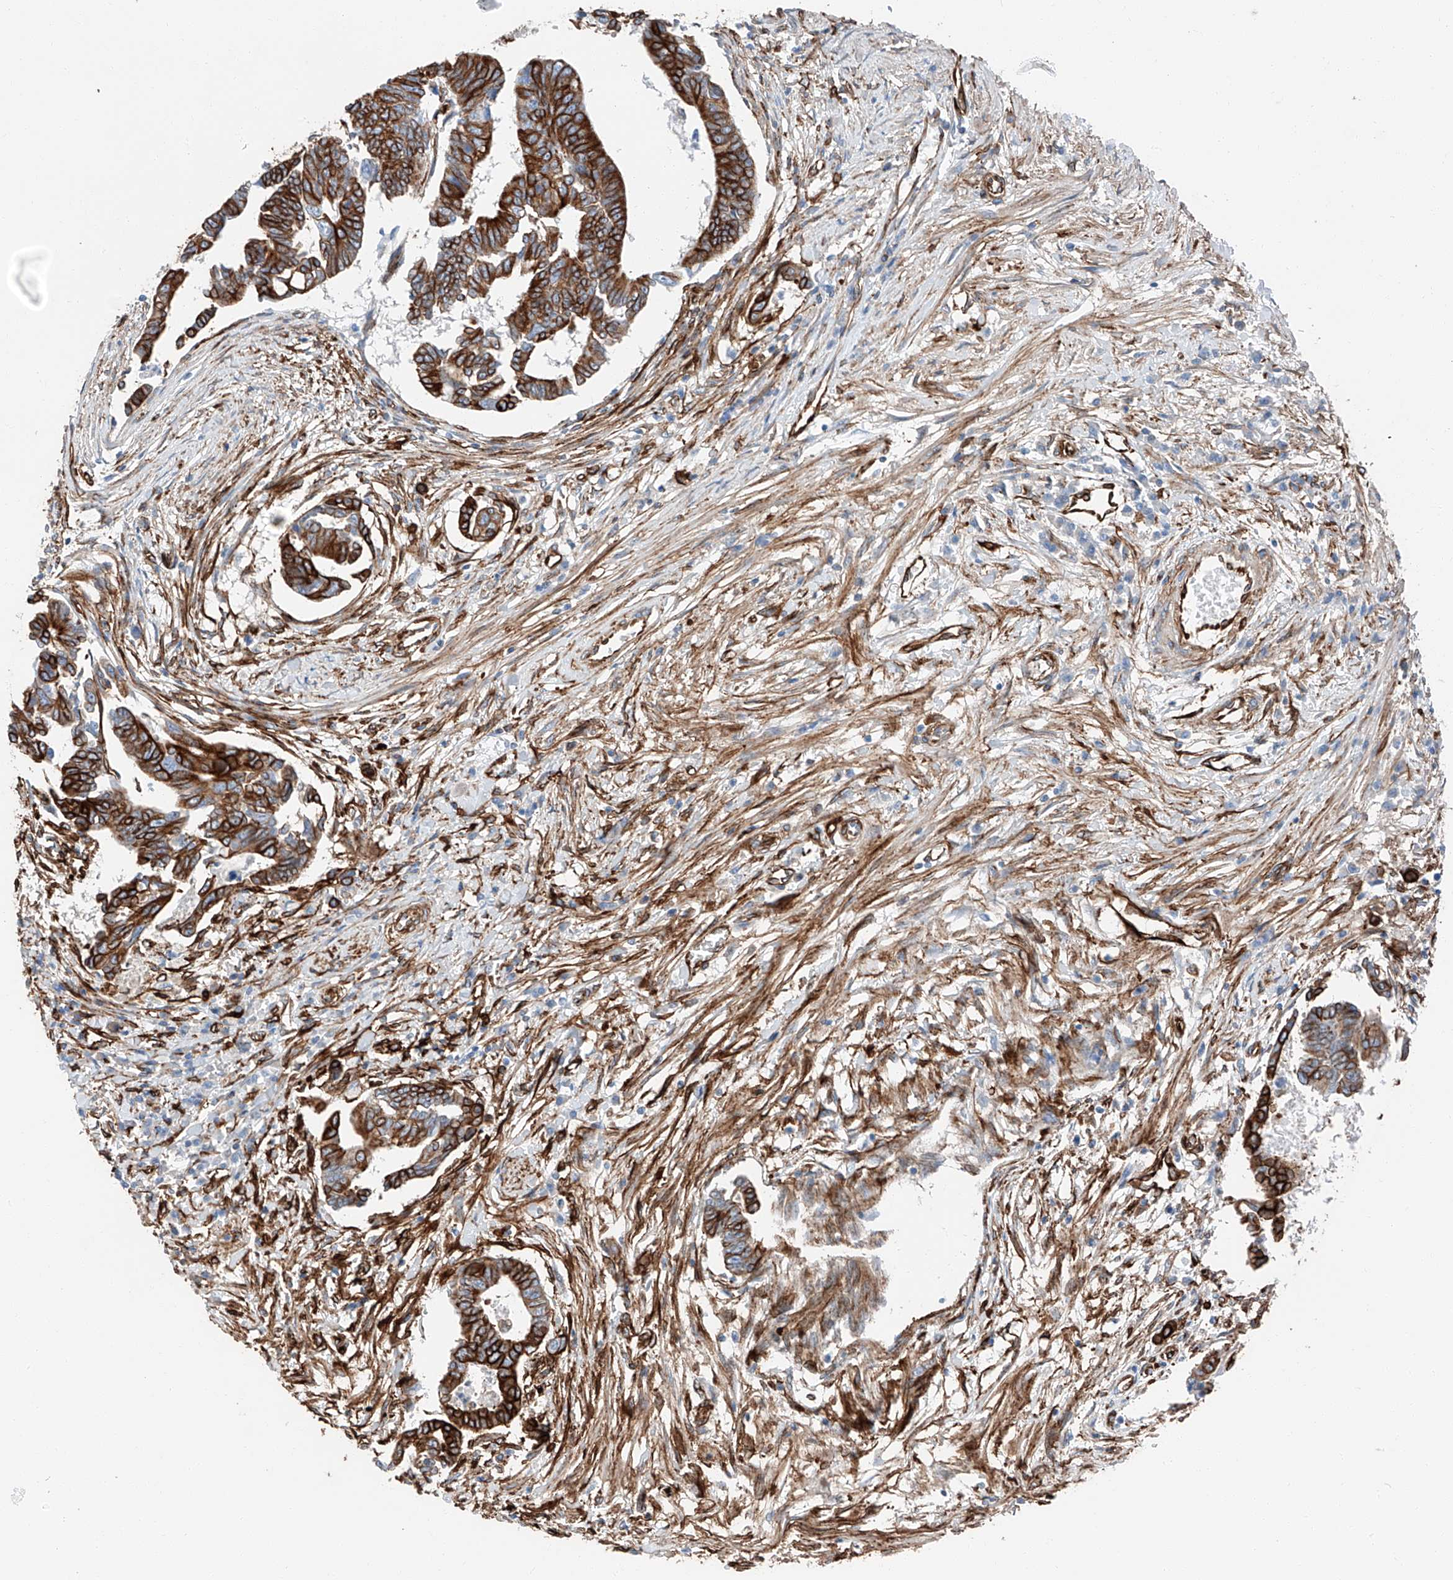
{"staining": {"intensity": "strong", "quantity": ">75%", "location": "cytoplasmic/membranous"}, "tissue": "colorectal cancer", "cell_type": "Tumor cells", "image_type": "cancer", "snomed": [{"axis": "morphology", "description": "Adenocarcinoma, NOS"}, {"axis": "topography", "description": "Rectum"}], "caption": "Human colorectal cancer stained for a protein (brown) reveals strong cytoplasmic/membranous positive expression in approximately >75% of tumor cells.", "gene": "ZNF804A", "patient": {"sex": "female", "age": 65}}